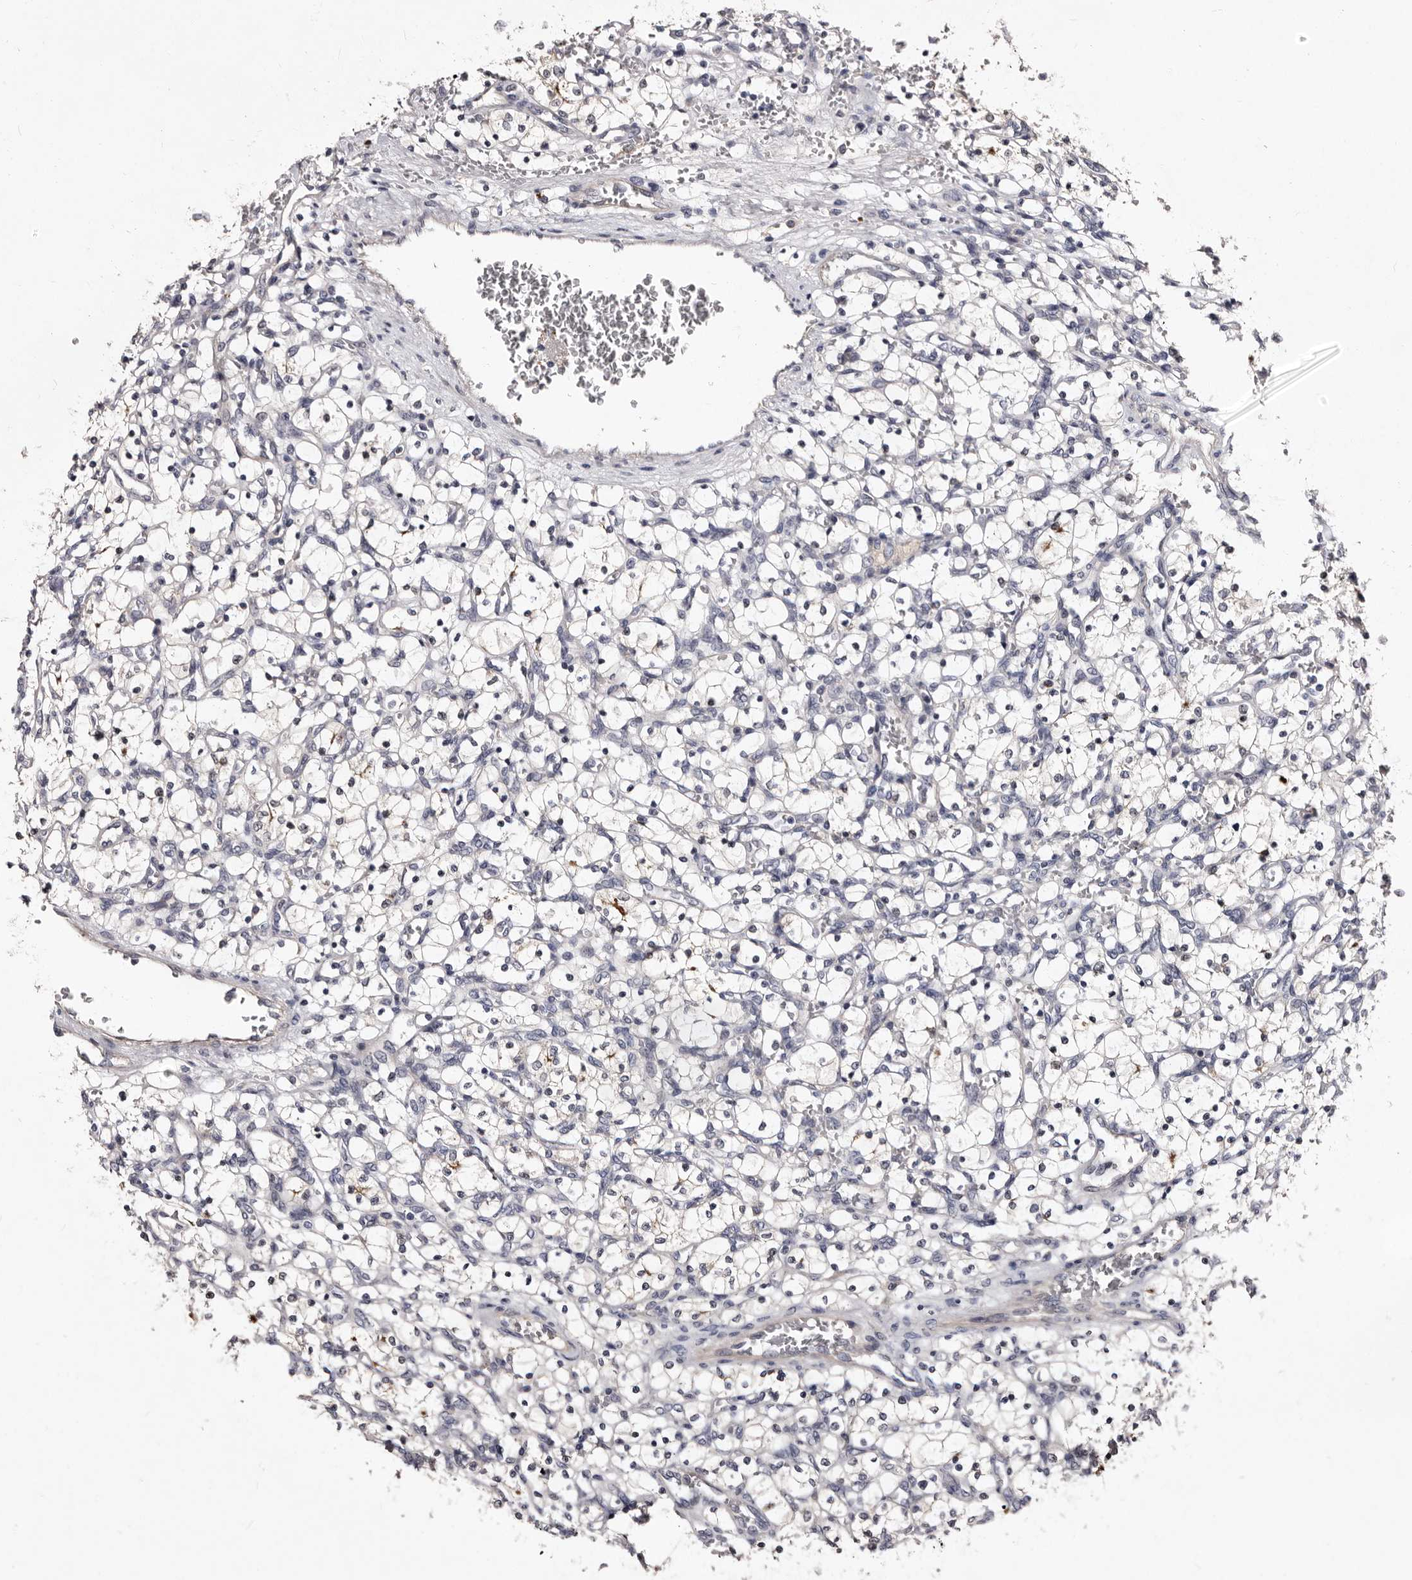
{"staining": {"intensity": "negative", "quantity": "none", "location": "none"}, "tissue": "renal cancer", "cell_type": "Tumor cells", "image_type": "cancer", "snomed": [{"axis": "morphology", "description": "Adenocarcinoma, NOS"}, {"axis": "topography", "description": "Kidney"}], "caption": "The image demonstrates no significant positivity in tumor cells of renal cancer.", "gene": "LANCL2", "patient": {"sex": "female", "age": 69}}